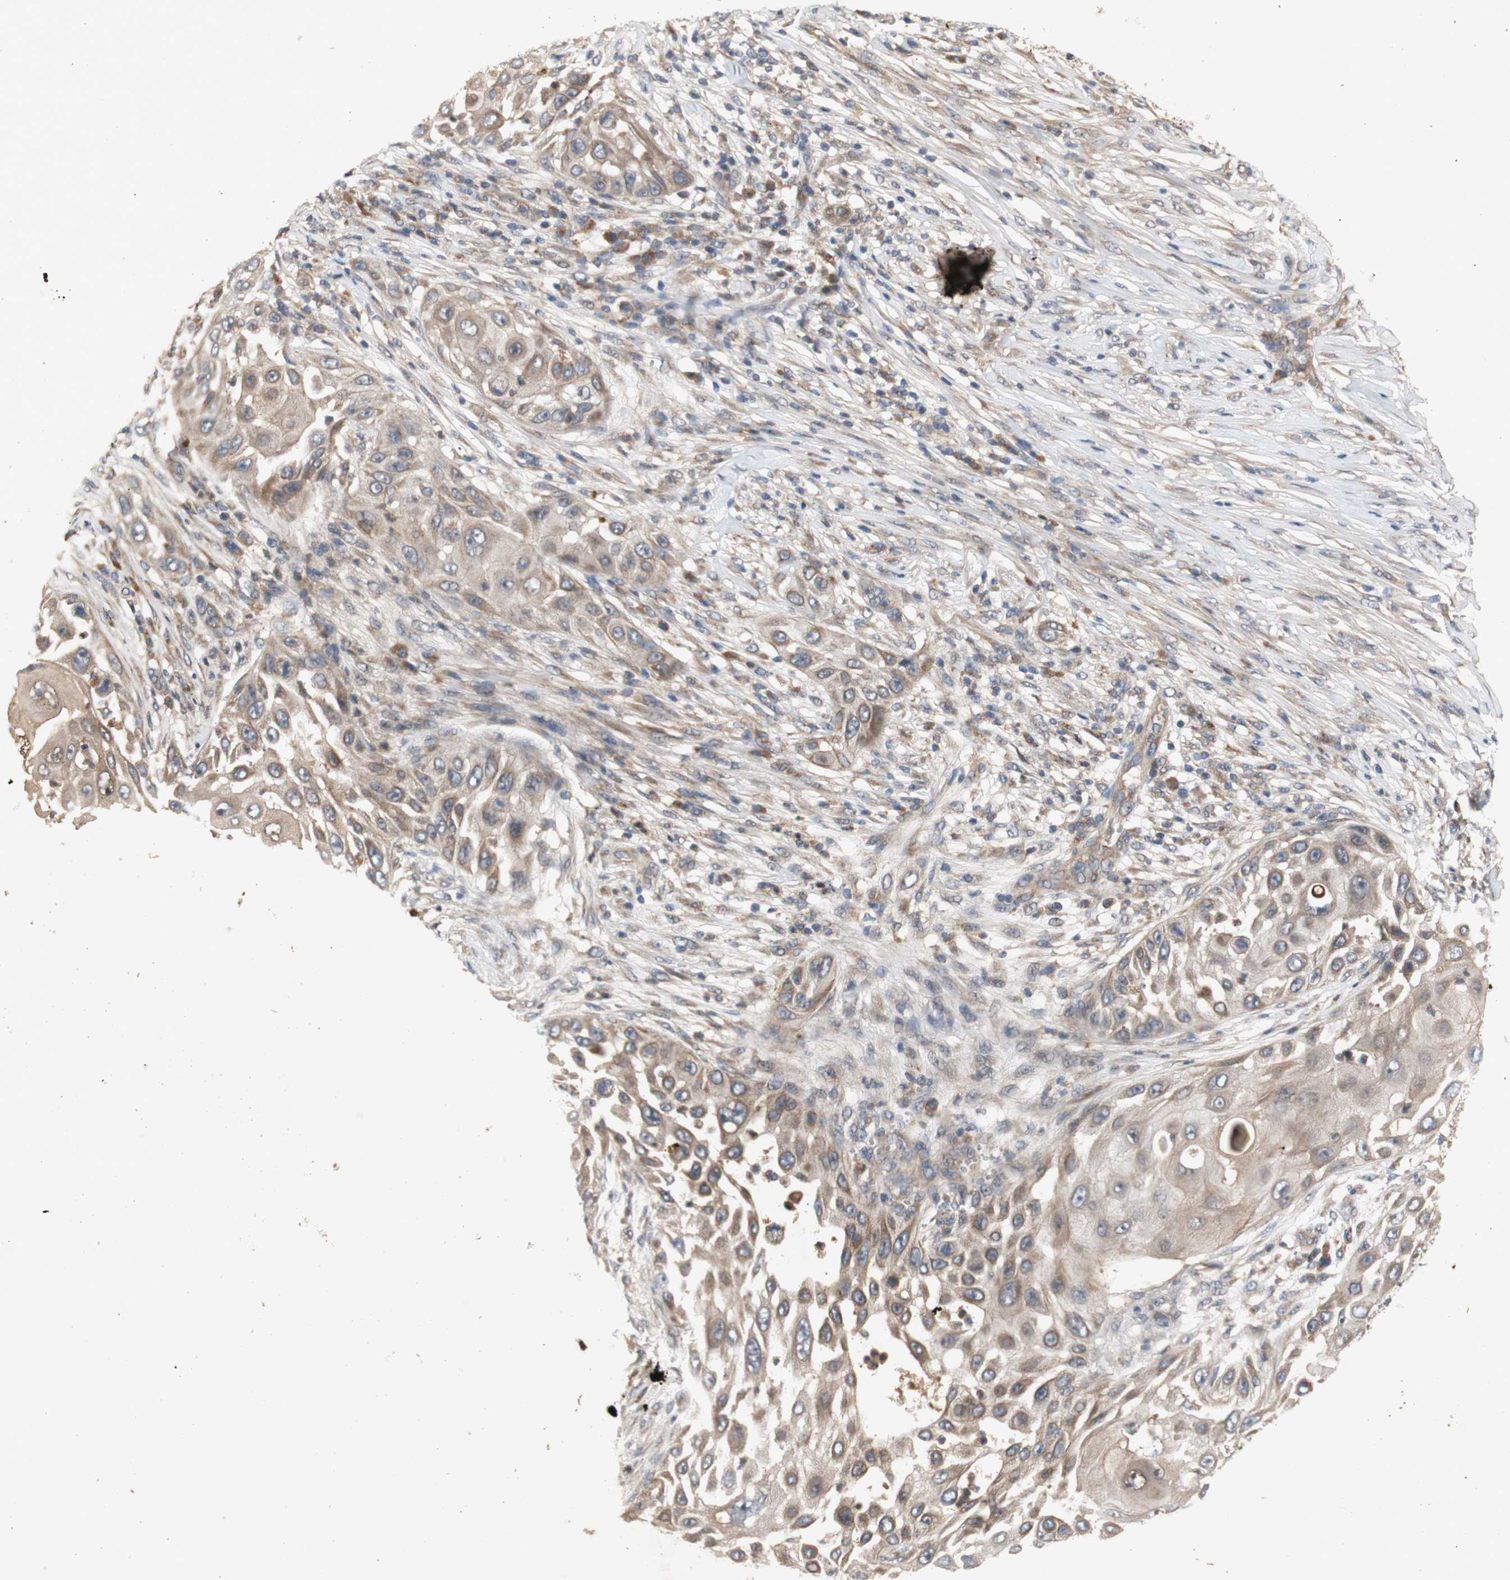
{"staining": {"intensity": "weak", "quantity": ">75%", "location": "cytoplasmic/membranous"}, "tissue": "skin cancer", "cell_type": "Tumor cells", "image_type": "cancer", "snomed": [{"axis": "morphology", "description": "Squamous cell carcinoma, NOS"}, {"axis": "topography", "description": "Skin"}], "caption": "Human skin cancer stained with a brown dye displays weak cytoplasmic/membranous positive expression in approximately >75% of tumor cells.", "gene": "PKN1", "patient": {"sex": "female", "age": 44}}